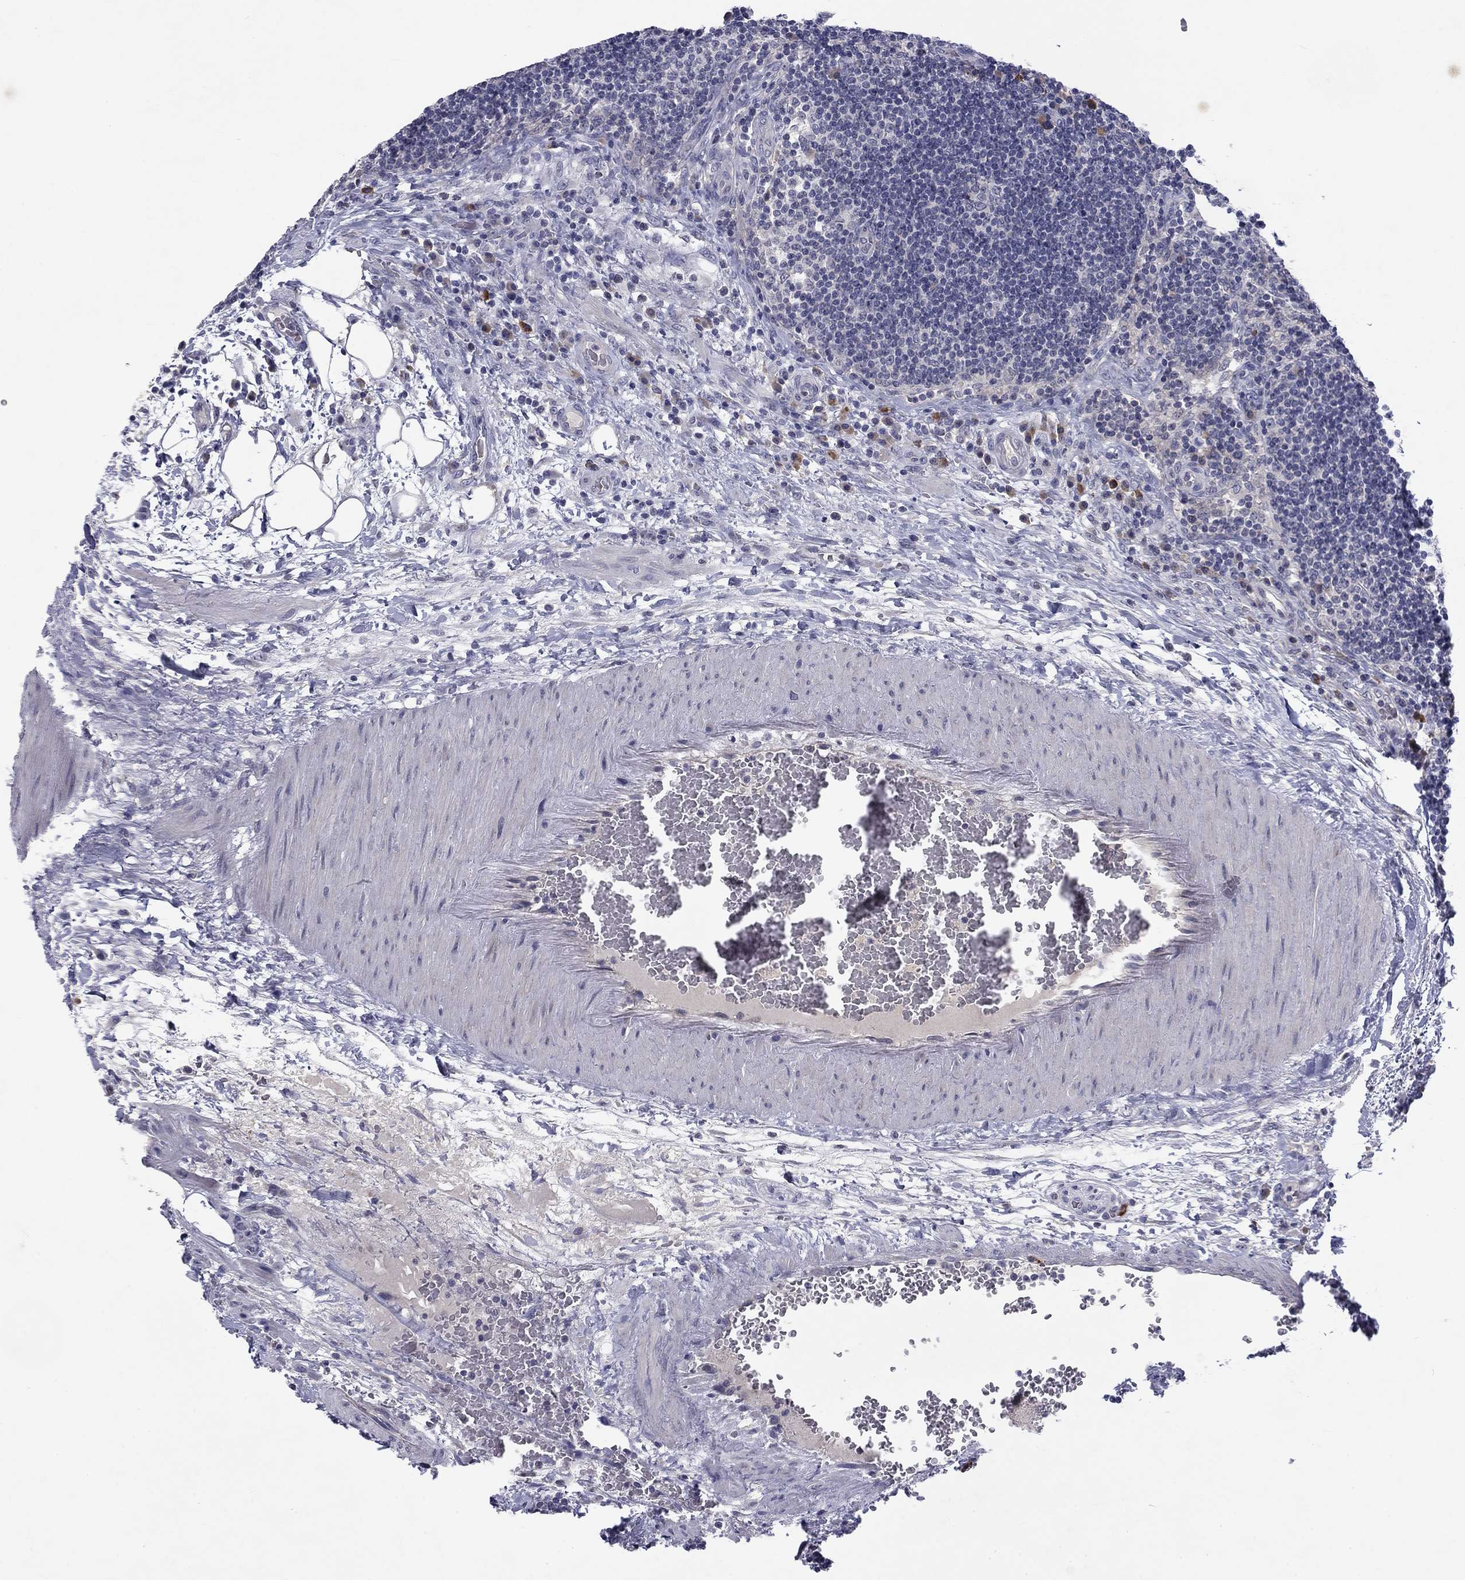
{"staining": {"intensity": "negative", "quantity": "none", "location": "none"}, "tissue": "lymph node", "cell_type": "Germinal center cells", "image_type": "normal", "snomed": [{"axis": "morphology", "description": "Normal tissue, NOS"}, {"axis": "topography", "description": "Lymph node"}], "caption": "Immunohistochemistry of unremarkable human lymph node shows no positivity in germinal center cells. (Stains: DAB IHC with hematoxylin counter stain, Microscopy: brightfield microscopy at high magnification).", "gene": "CACNA1A", "patient": {"sex": "male", "age": 63}}